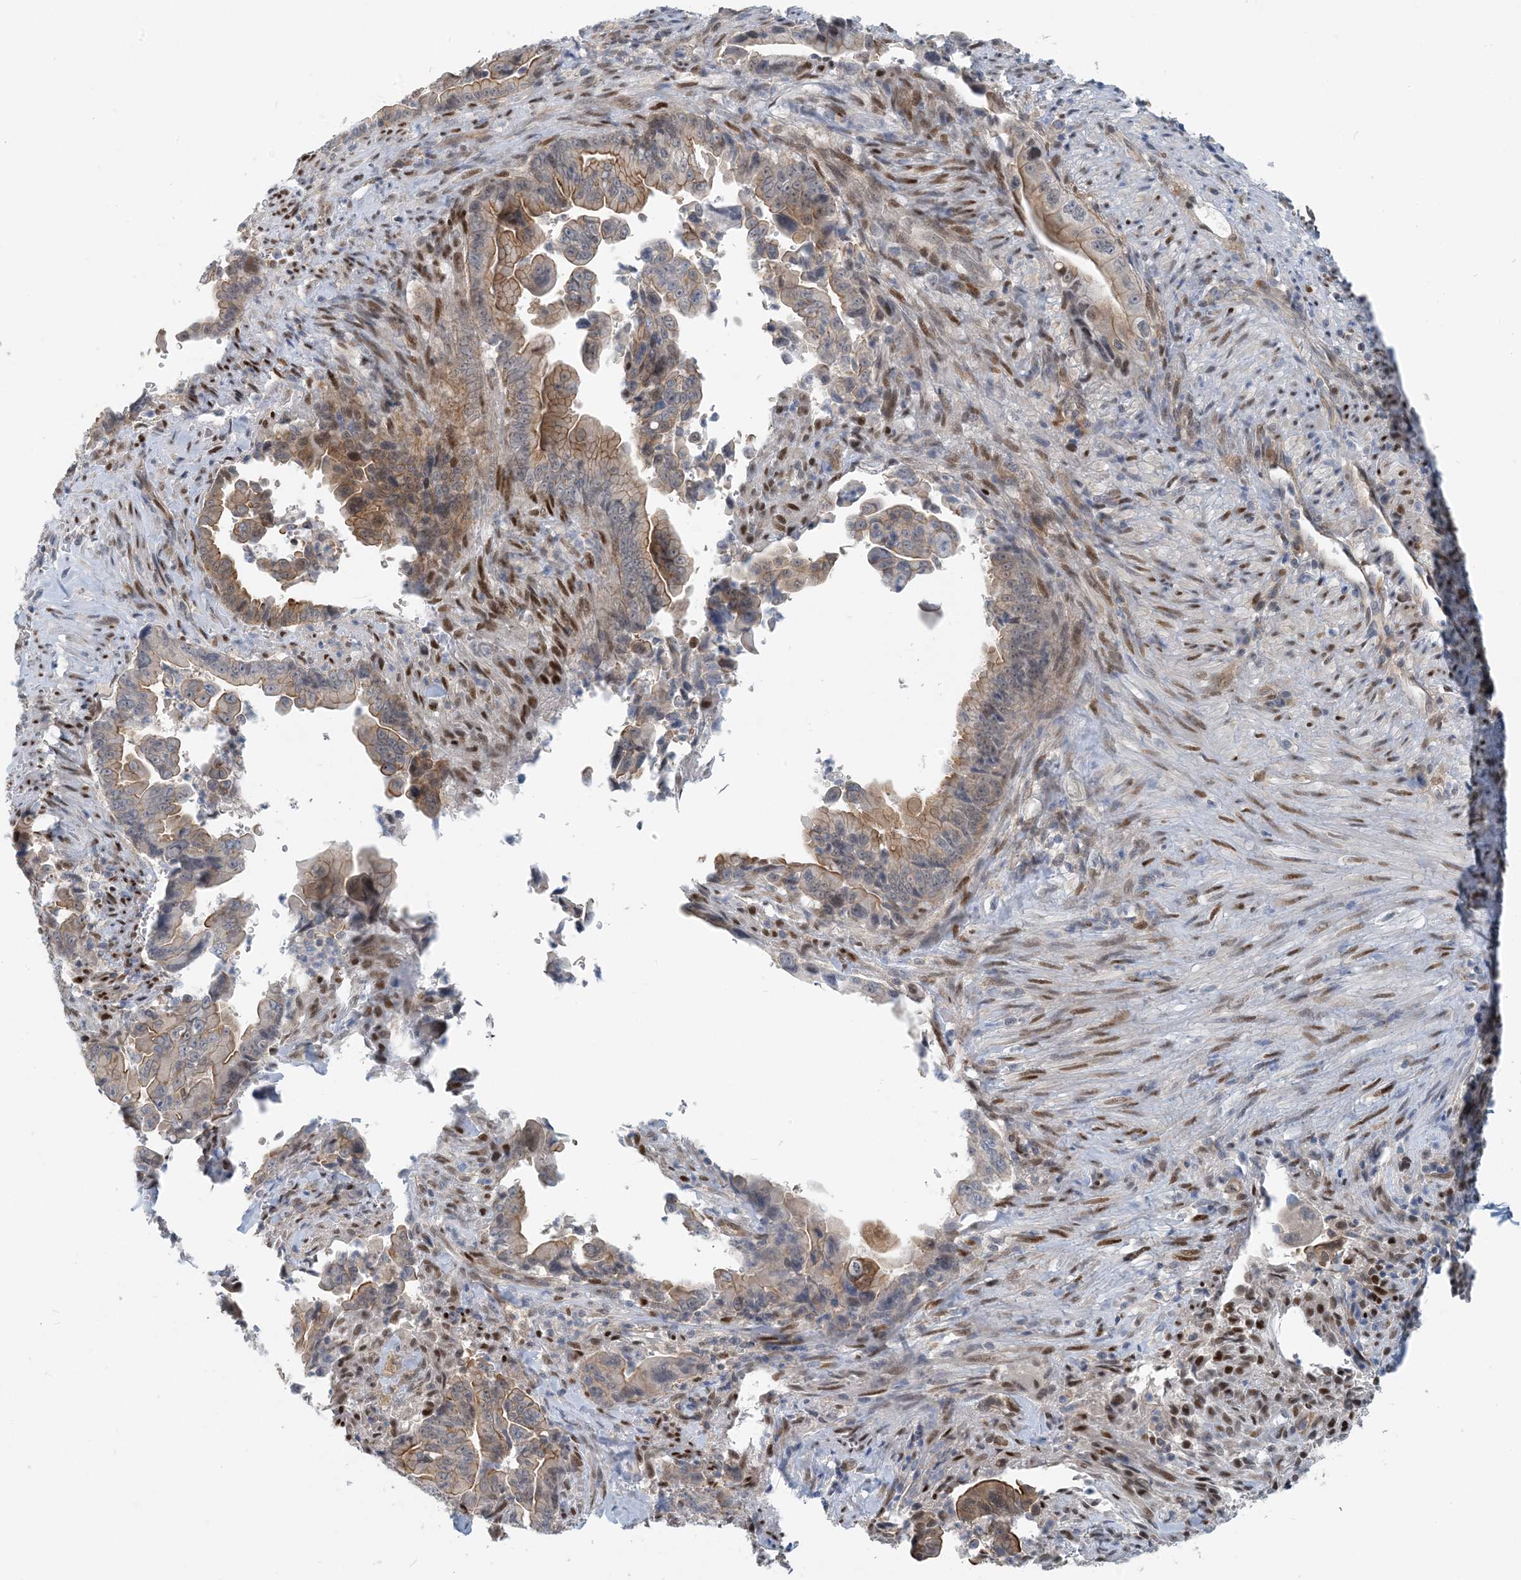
{"staining": {"intensity": "moderate", "quantity": "25%-75%", "location": "cytoplasmic/membranous"}, "tissue": "pancreatic cancer", "cell_type": "Tumor cells", "image_type": "cancer", "snomed": [{"axis": "morphology", "description": "Adenocarcinoma, NOS"}, {"axis": "topography", "description": "Pancreas"}], "caption": "The photomicrograph displays a brown stain indicating the presence of a protein in the cytoplasmic/membranous of tumor cells in pancreatic cancer.", "gene": "ZC3H12A", "patient": {"sex": "male", "age": 70}}